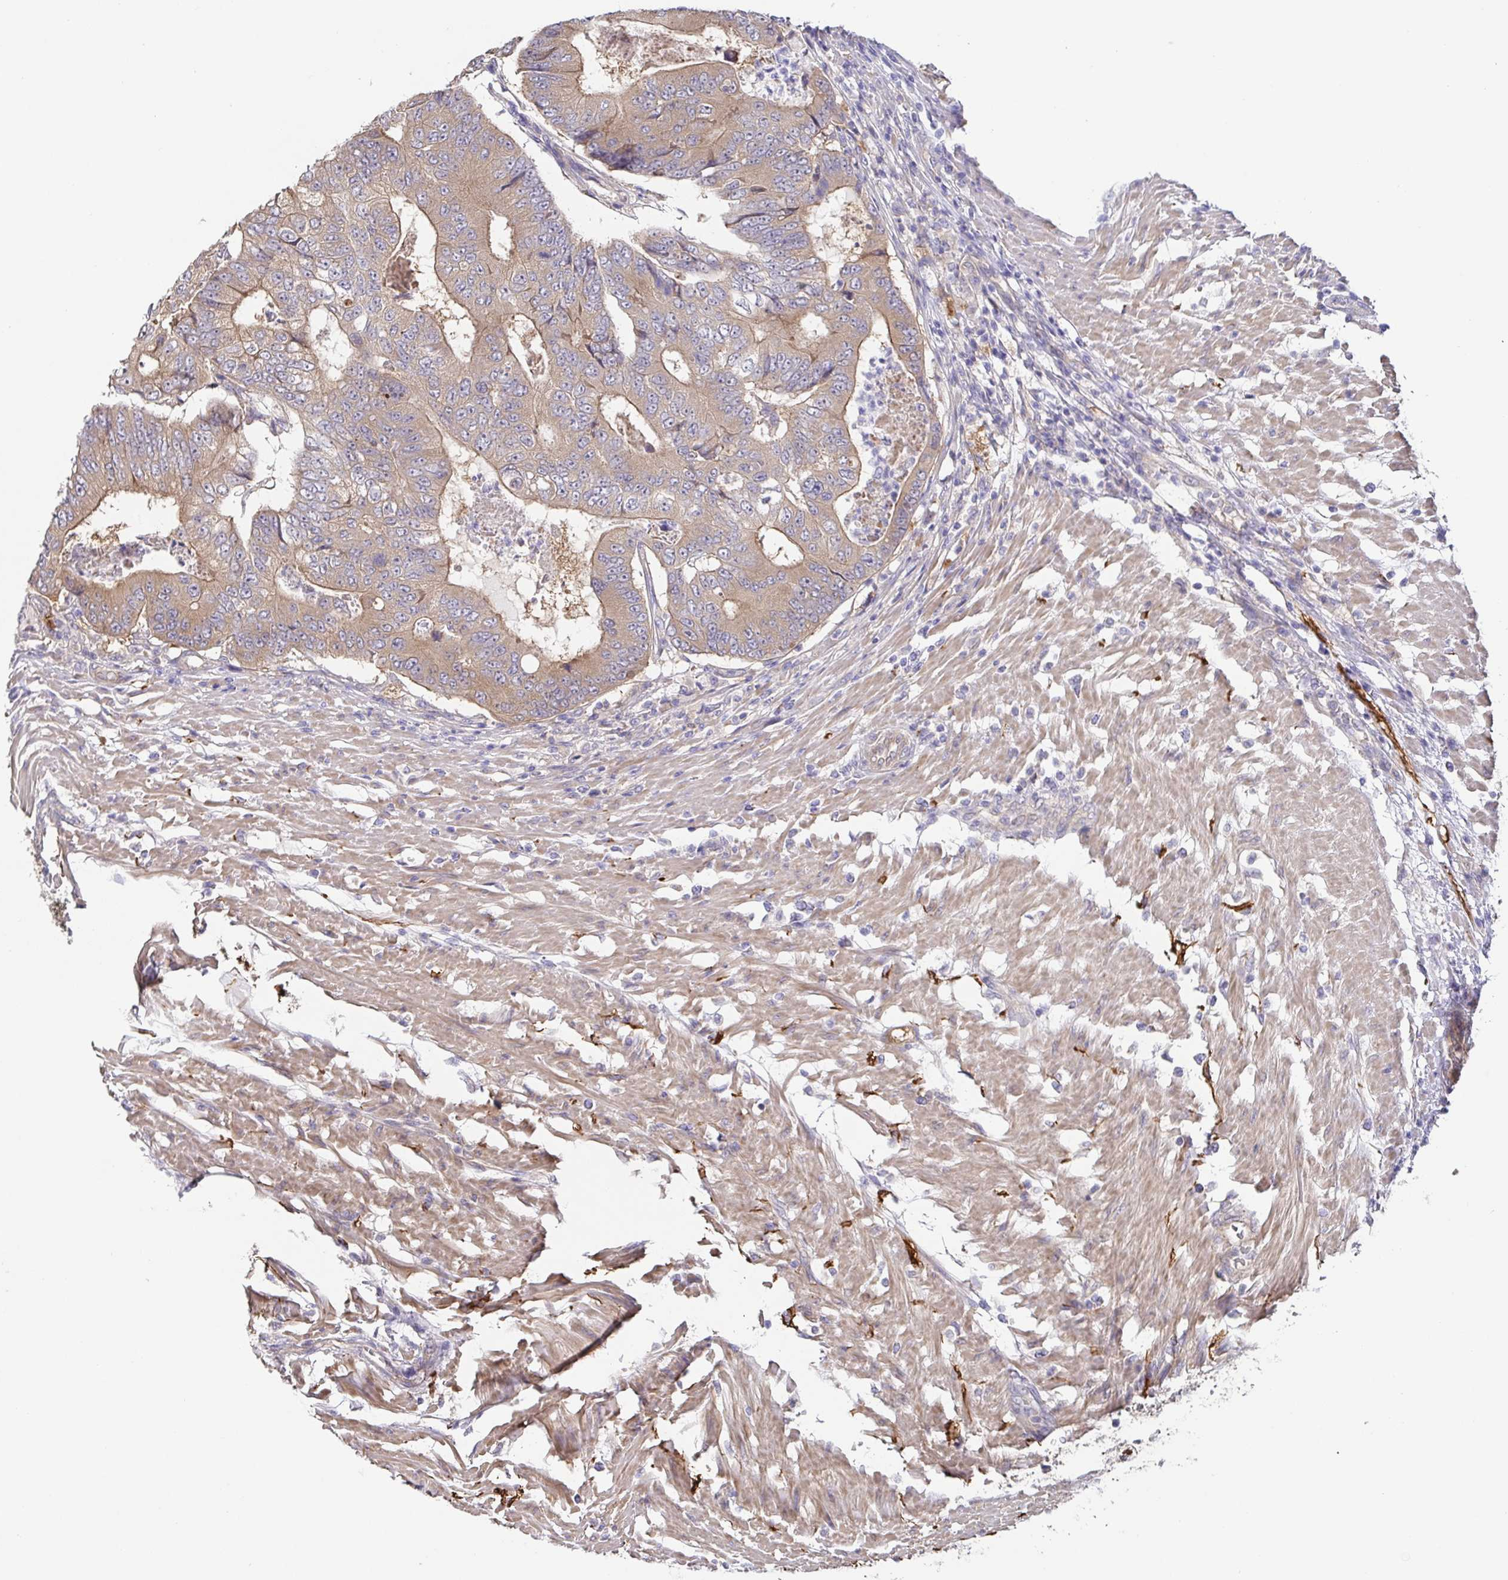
{"staining": {"intensity": "weak", "quantity": ">75%", "location": "cytoplasmic/membranous"}, "tissue": "colorectal cancer", "cell_type": "Tumor cells", "image_type": "cancer", "snomed": [{"axis": "morphology", "description": "Adenocarcinoma, NOS"}, {"axis": "topography", "description": "Colon"}], "caption": "Immunohistochemical staining of colorectal cancer demonstrates weak cytoplasmic/membranous protein staining in about >75% of tumor cells. (DAB (3,3'-diaminobenzidine) = brown stain, brightfield microscopy at high magnification).", "gene": "EIF3D", "patient": {"sex": "female", "age": 48}}